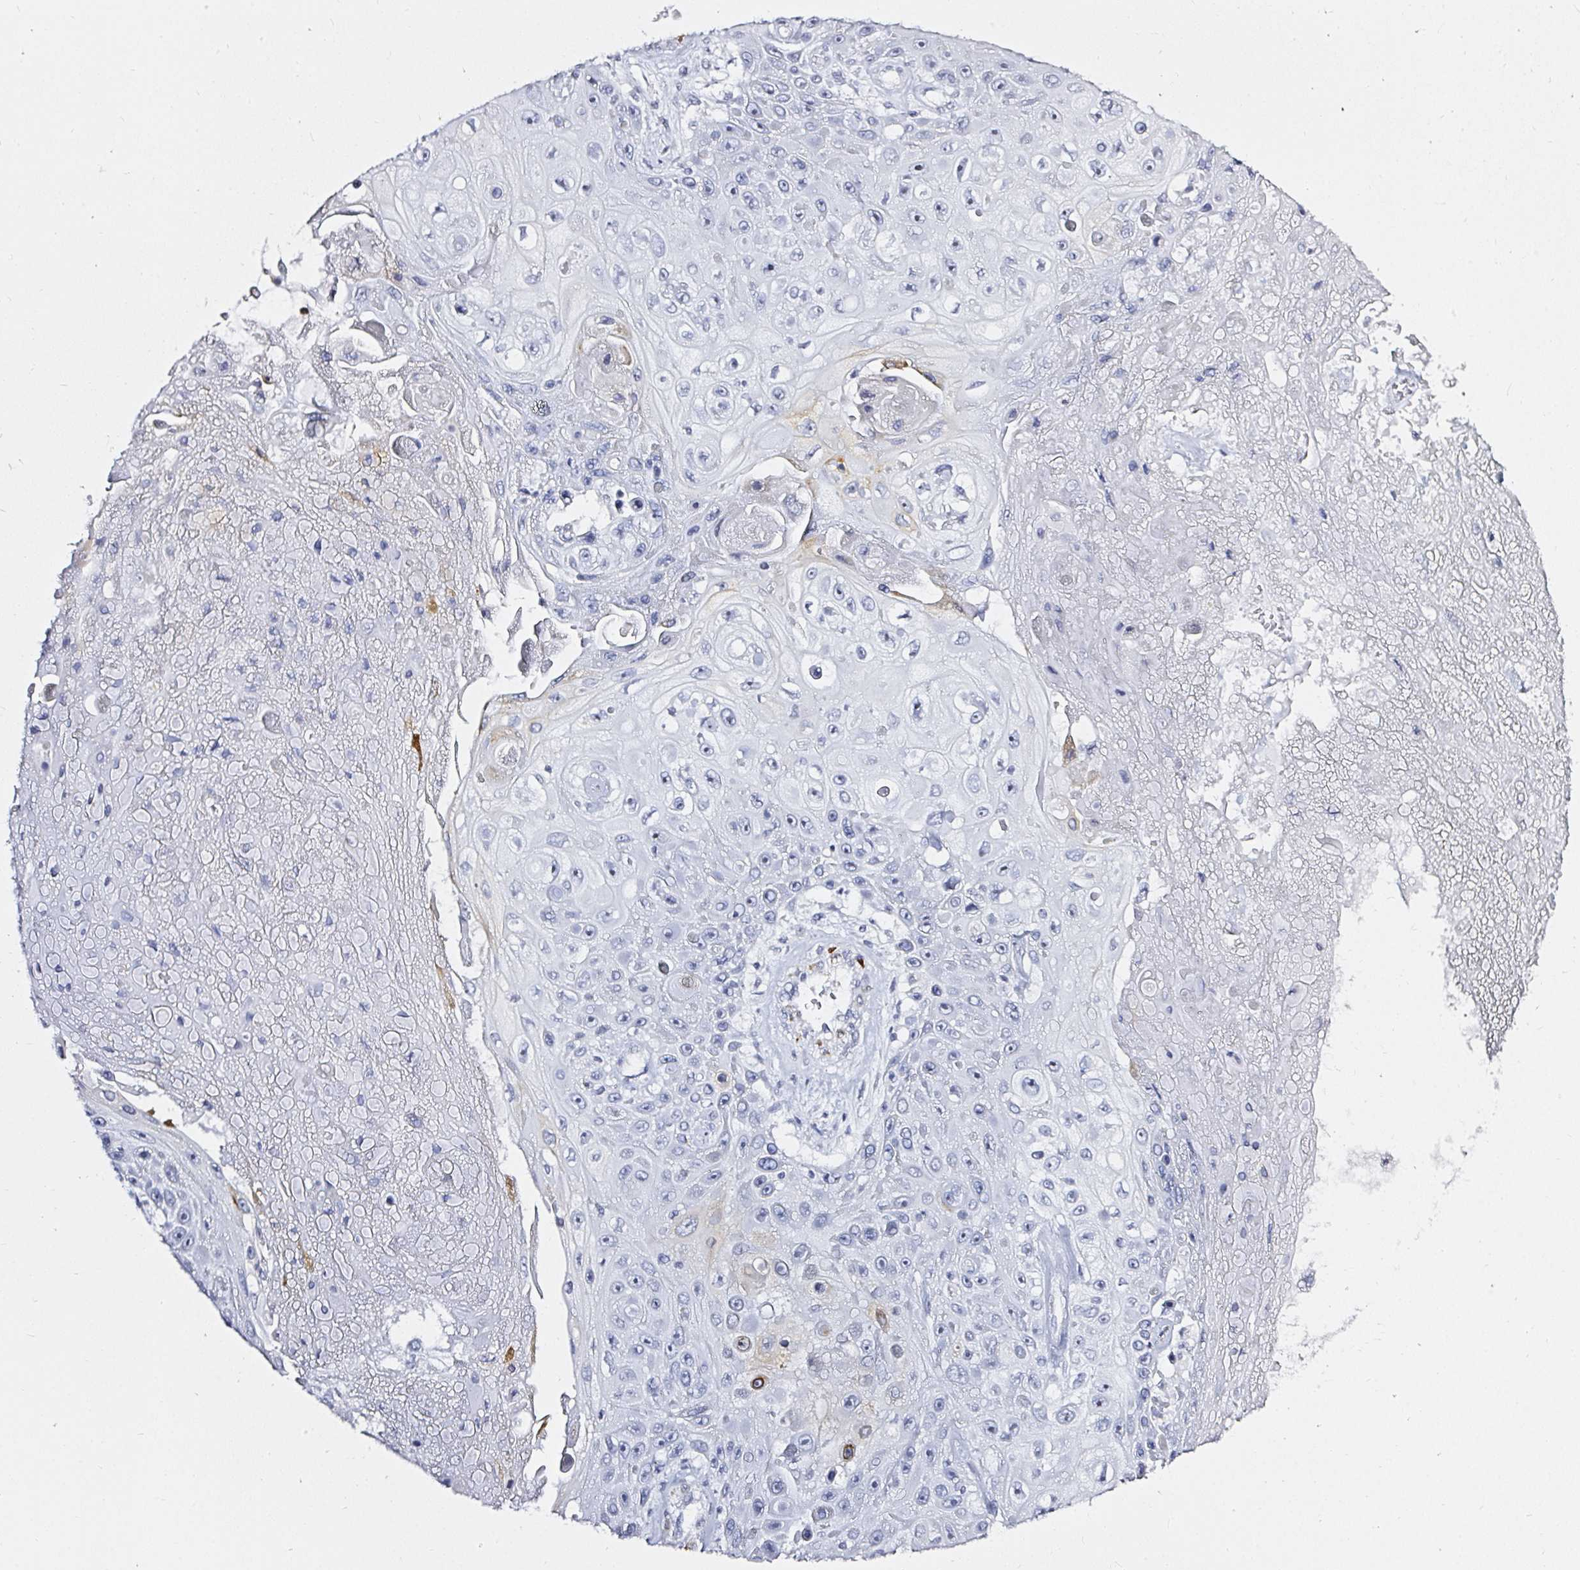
{"staining": {"intensity": "negative", "quantity": "none", "location": "none"}, "tissue": "skin cancer", "cell_type": "Tumor cells", "image_type": "cancer", "snomed": [{"axis": "morphology", "description": "Squamous cell carcinoma, NOS"}, {"axis": "topography", "description": "Skin"}], "caption": "Protein analysis of skin squamous cell carcinoma shows no significant positivity in tumor cells.", "gene": "ACAN", "patient": {"sex": "male", "age": 82}}